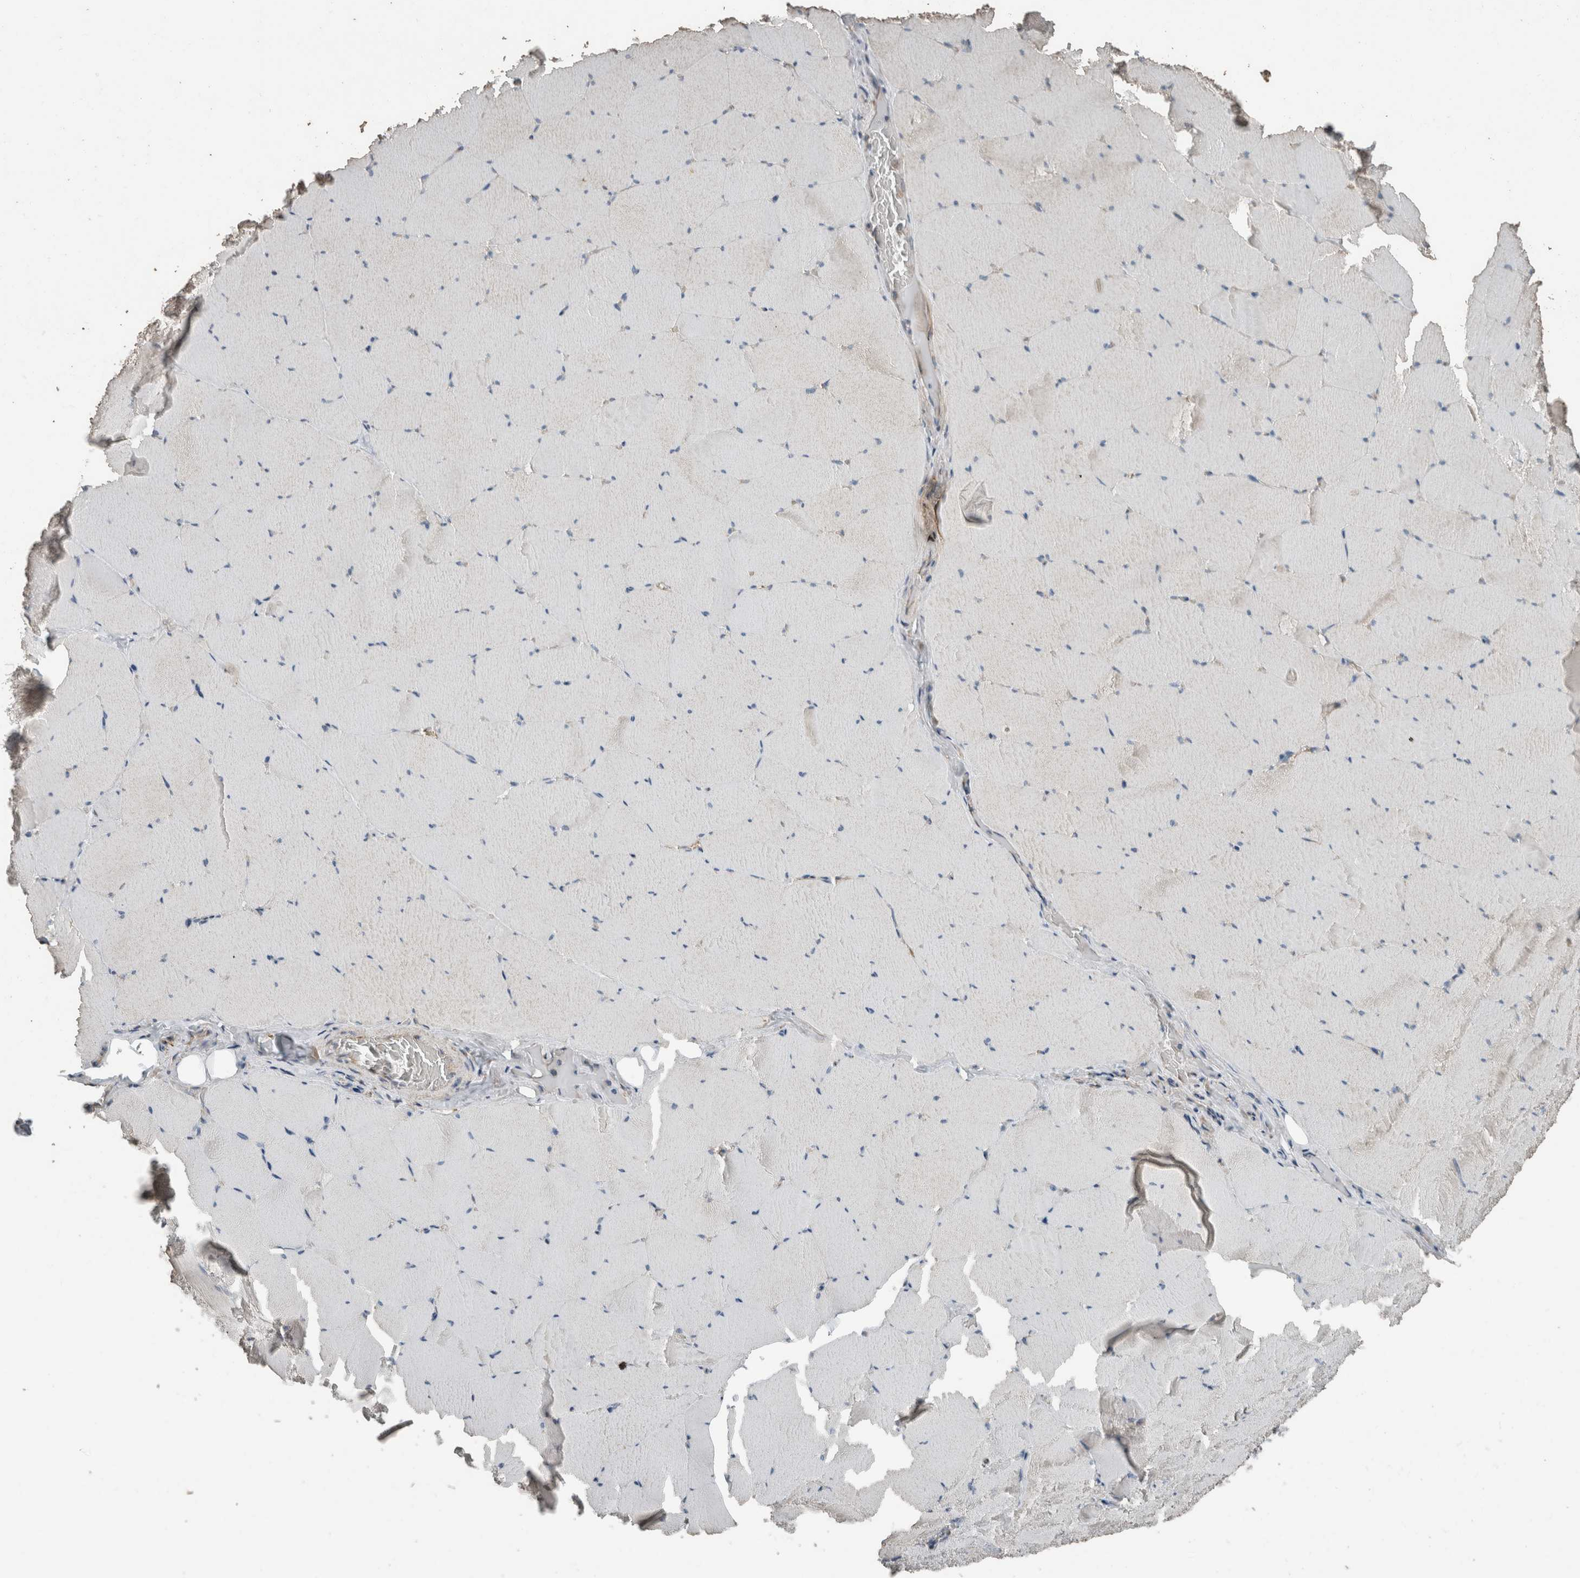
{"staining": {"intensity": "negative", "quantity": "none", "location": "none"}, "tissue": "skeletal muscle", "cell_type": "Myocytes", "image_type": "normal", "snomed": [{"axis": "morphology", "description": "Normal tissue, NOS"}, {"axis": "topography", "description": "Skeletal muscle"}], "caption": "The immunohistochemistry (IHC) image has no significant positivity in myocytes of skeletal muscle.", "gene": "ACVR2B", "patient": {"sex": "male", "age": 62}}